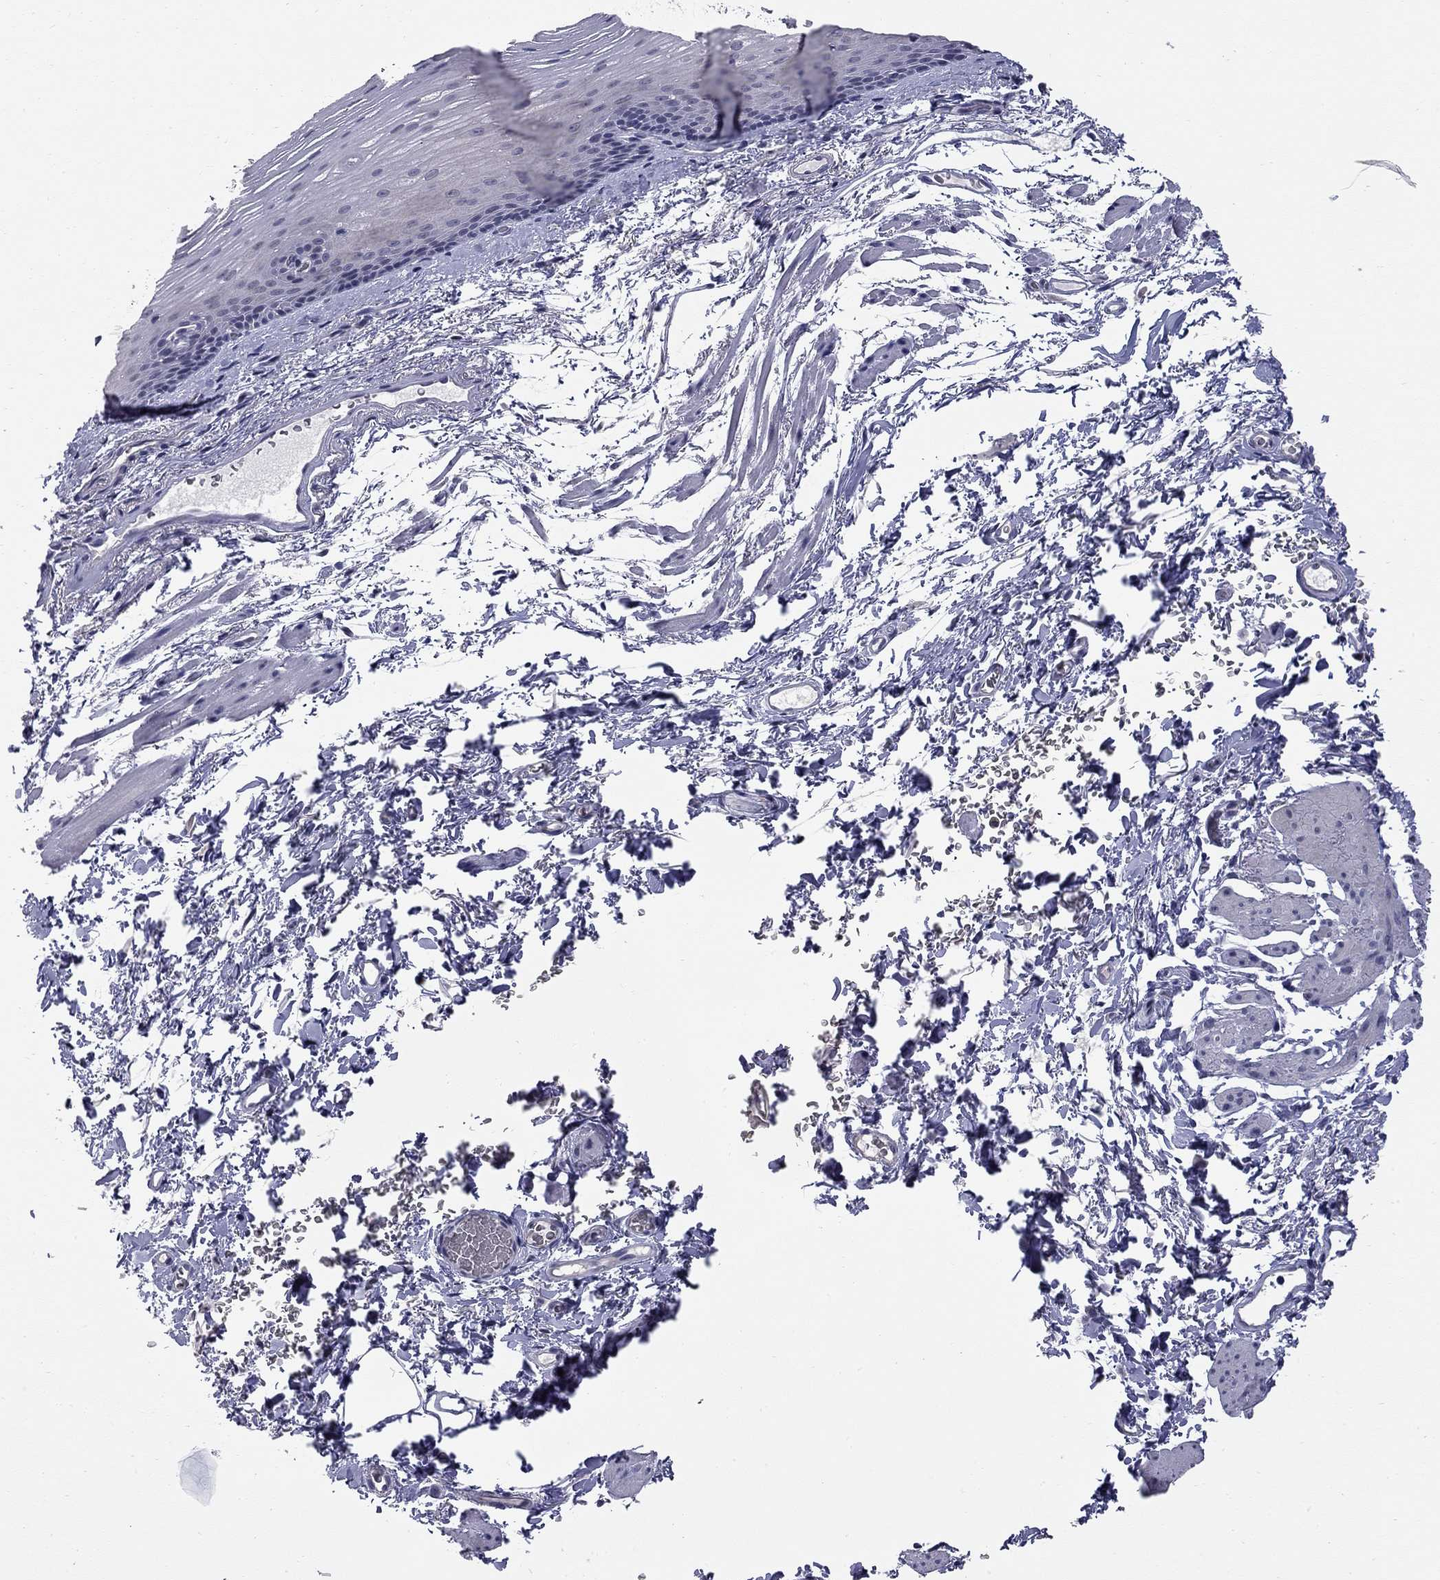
{"staining": {"intensity": "negative", "quantity": "none", "location": "none"}, "tissue": "esophagus", "cell_type": "Squamous epithelial cells", "image_type": "normal", "snomed": [{"axis": "morphology", "description": "Normal tissue, NOS"}, {"axis": "topography", "description": "Esophagus"}], "caption": "IHC of benign esophagus shows no expression in squamous epithelial cells.", "gene": "HTR4", "patient": {"sex": "male", "age": 76}}